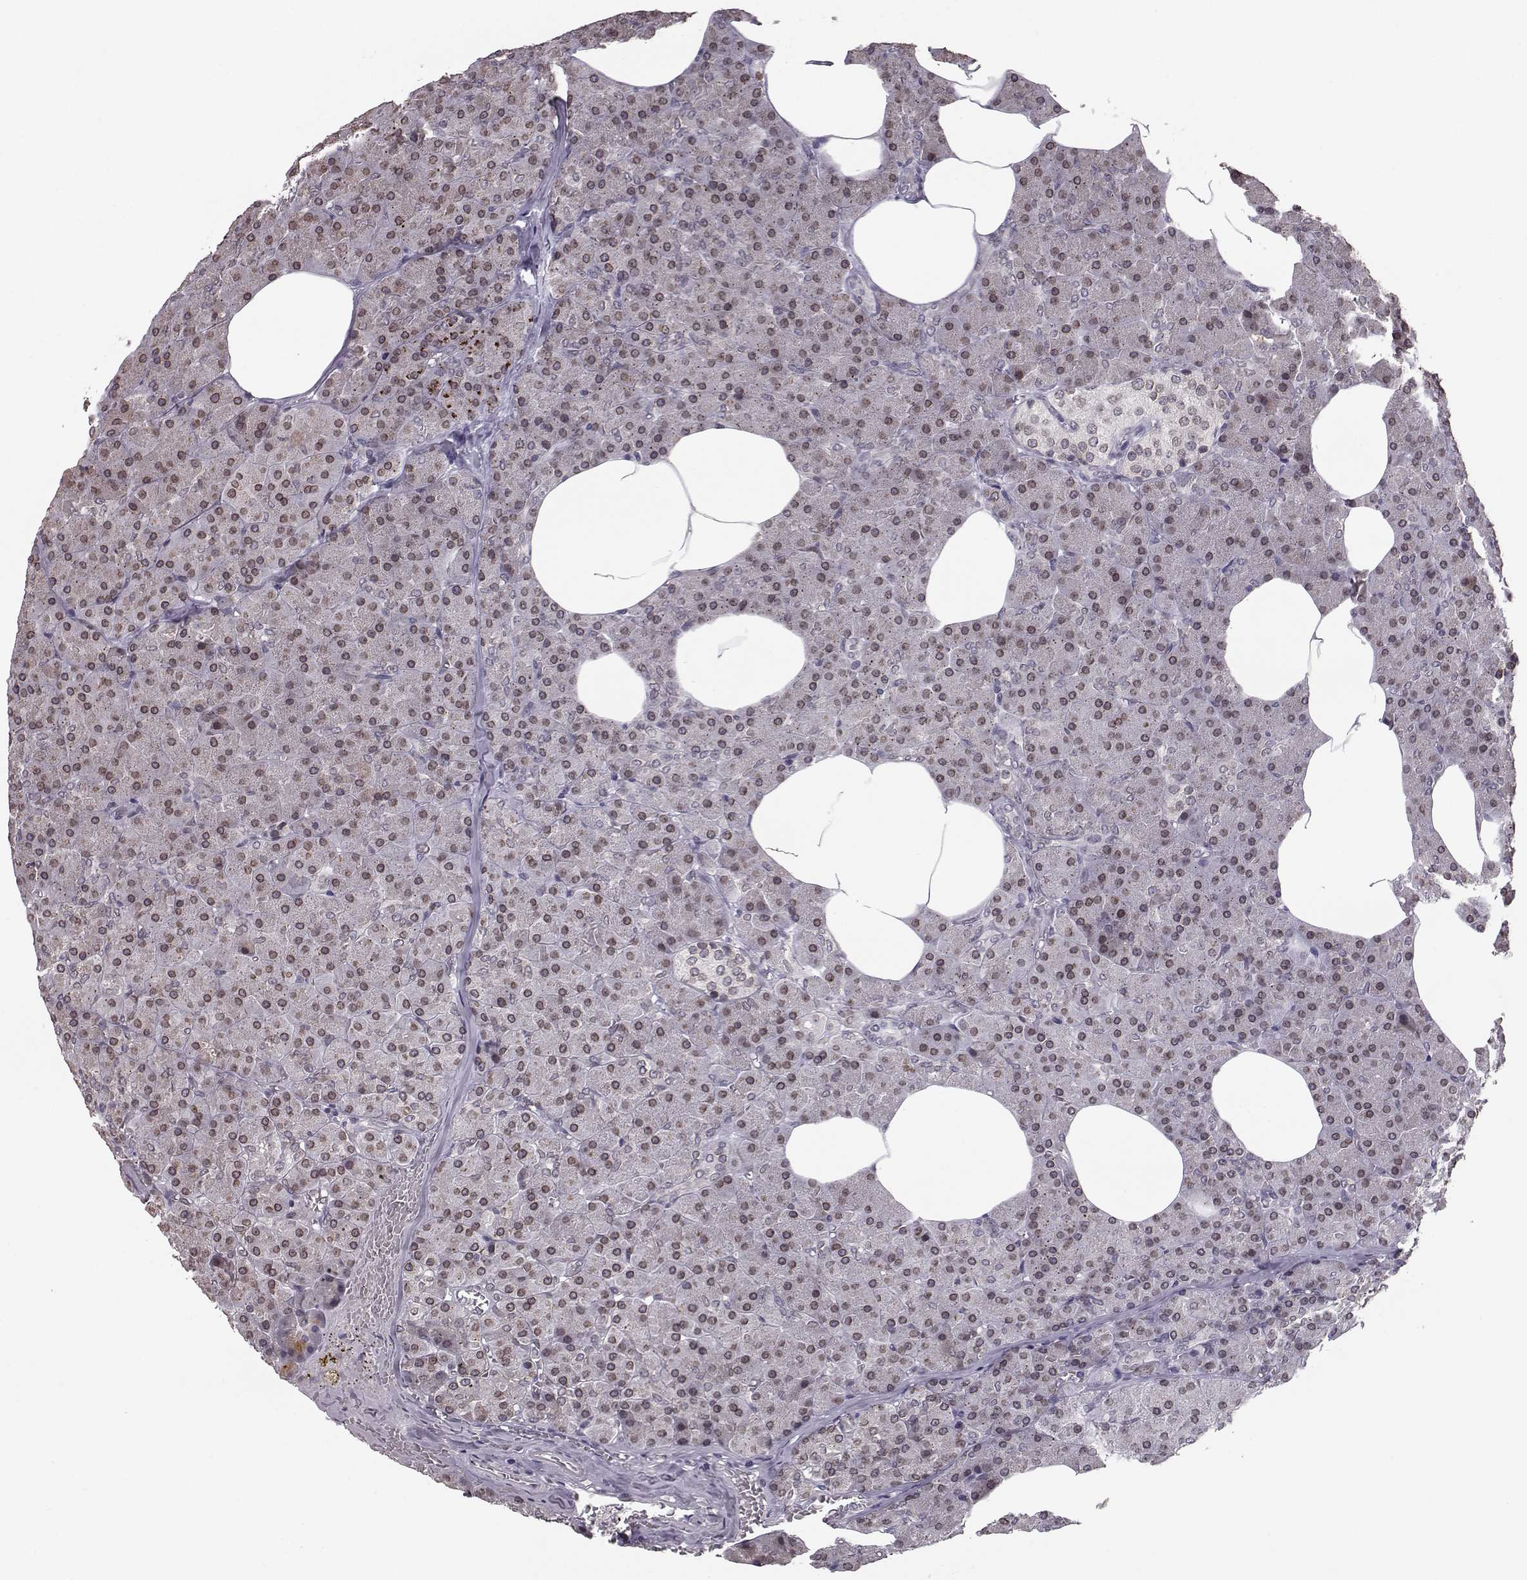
{"staining": {"intensity": "weak", "quantity": ">75%", "location": "cytoplasmic/membranous,nuclear"}, "tissue": "pancreas", "cell_type": "Exocrine glandular cells", "image_type": "normal", "snomed": [{"axis": "morphology", "description": "Normal tissue, NOS"}, {"axis": "topography", "description": "Pancreas"}], "caption": "Protein expression analysis of unremarkable human pancreas reveals weak cytoplasmic/membranous,nuclear staining in about >75% of exocrine glandular cells. Using DAB (brown) and hematoxylin (blue) stains, captured at high magnification using brightfield microscopy.", "gene": "NUP37", "patient": {"sex": "female", "age": 45}}